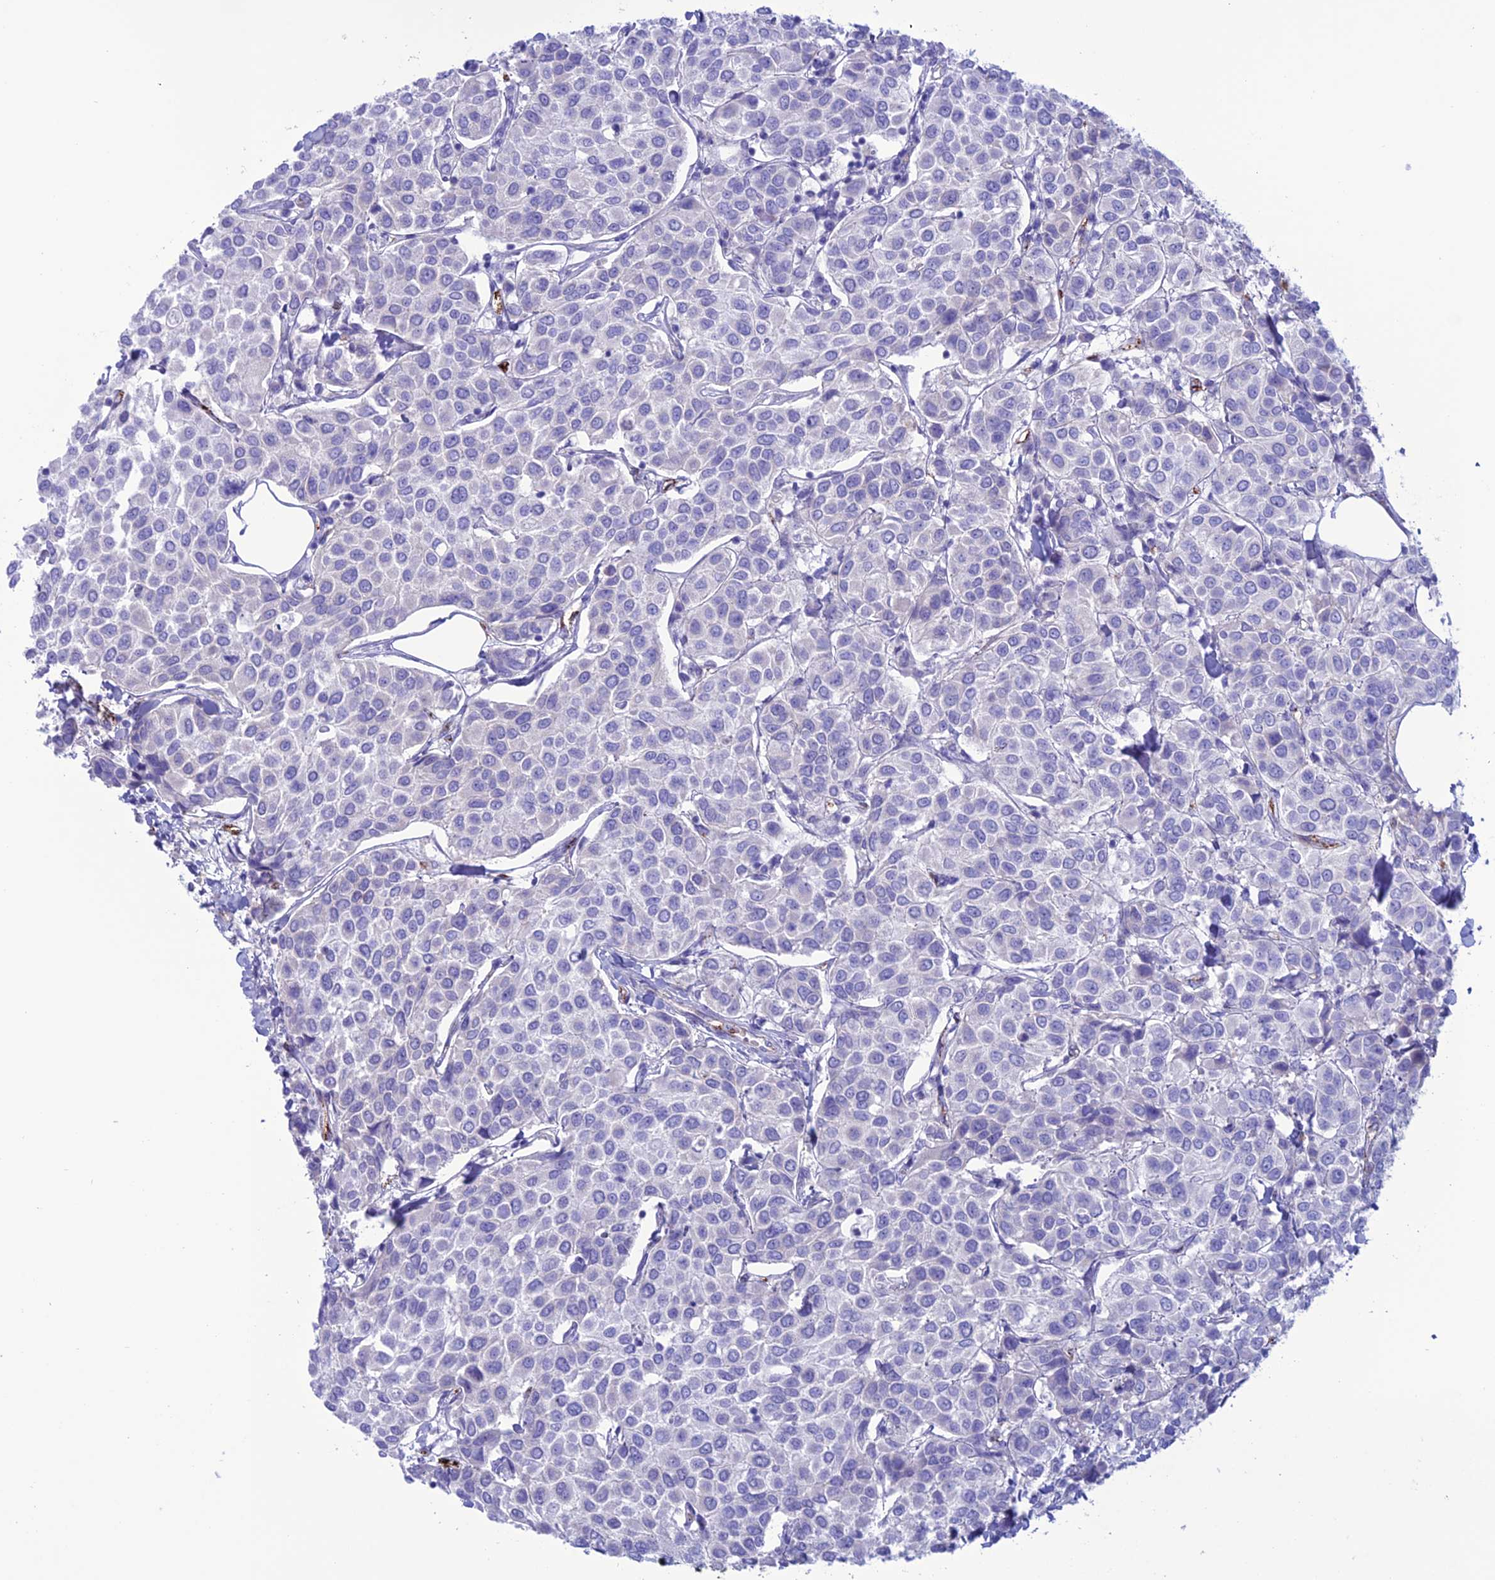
{"staining": {"intensity": "negative", "quantity": "none", "location": "none"}, "tissue": "breast cancer", "cell_type": "Tumor cells", "image_type": "cancer", "snomed": [{"axis": "morphology", "description": "Duct carcinoma"}, {"axis": "topography", "description": "Breast"}], "caption": "High power microscopy histopathology image of an immunohistochemistry micrograph of infiltrating ductal carcinoma (breast), revealing no significant staining in tumor cells.", "gene": "CDC42EP5", "patient": {"sex": "female", "age": 55}}